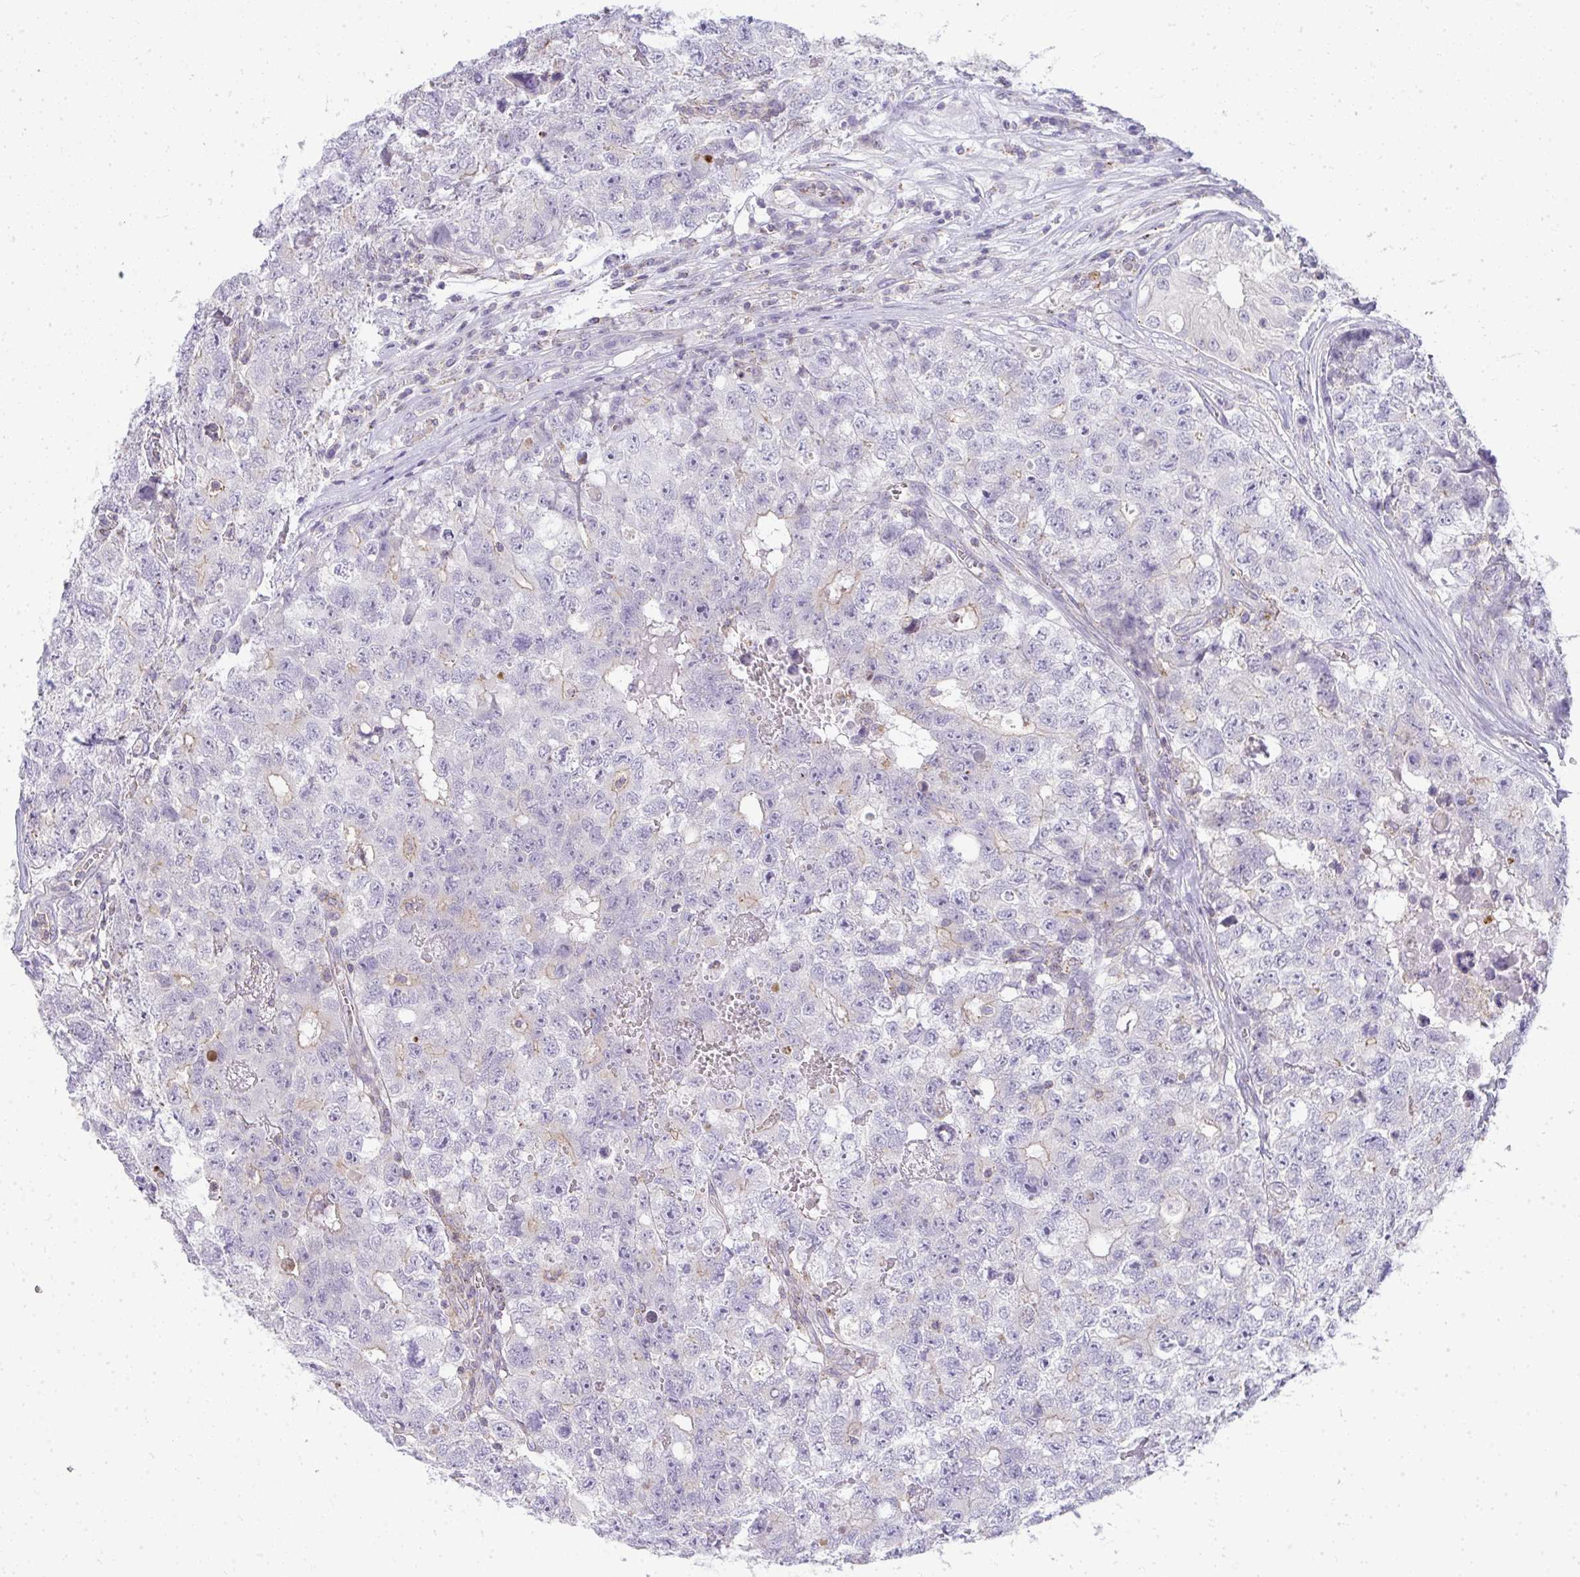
{"staining": {"intensity": "negative", "quantity": "none", "location": "none"}, "tissue": "testis cancer", "cell_type": "Tumor cells", "image_type": "cancer", "snomed": [{"axis": "morphology", "description": "Carcinoma, Embryonal, NOS"}, {"axis": "topography", "description": "Testis"}], "caption": "The histopathology image demonstrates no staining of tumor cells in testis cancer.", "gene": "VPS4B", "patient": {"sex": "male", "age": 18}}